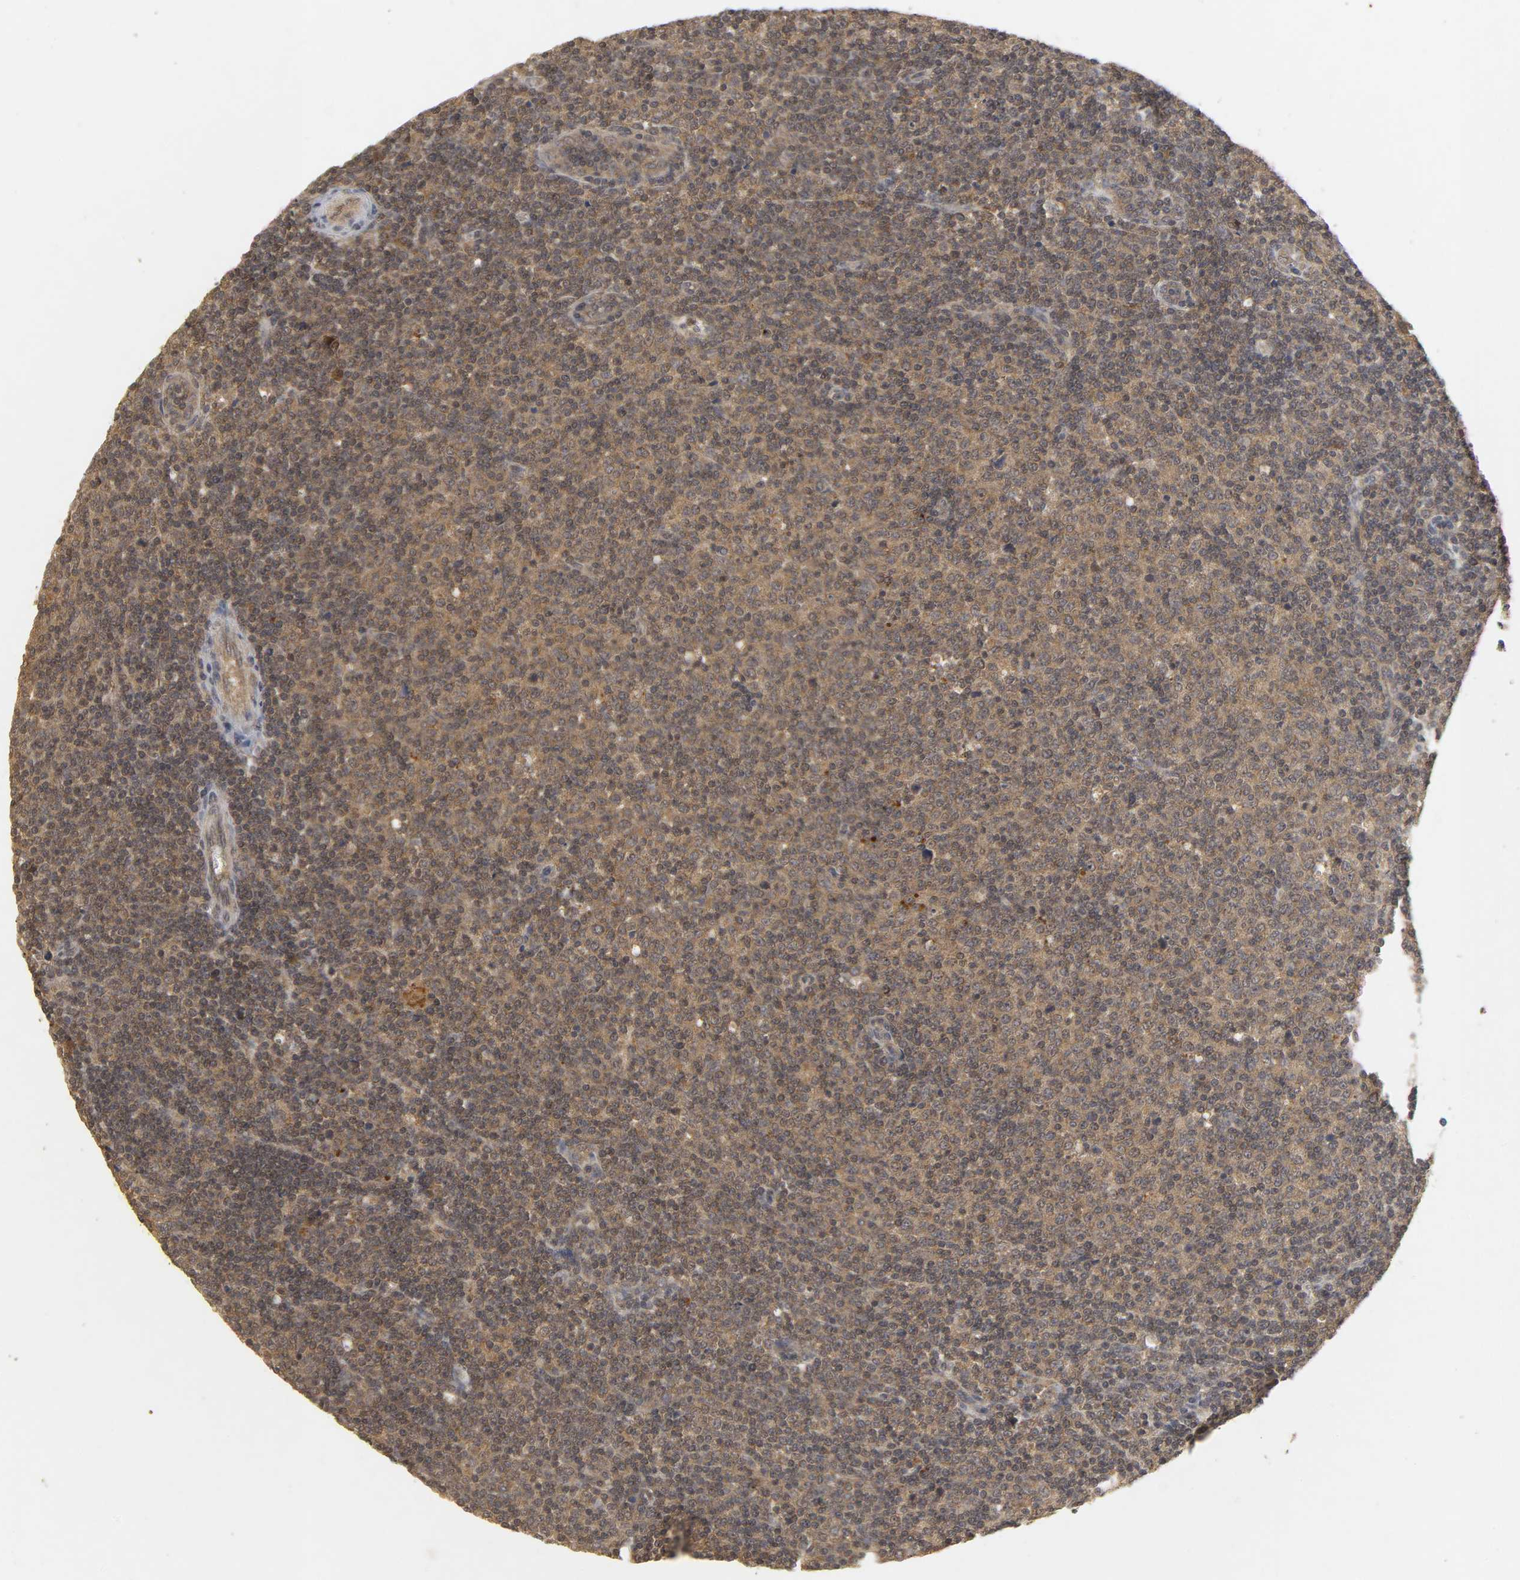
{"staining": {"intensity": "weak", "quantity": ">75%", "location": "cytoplasmic/membranous"}, "tissue": "lymphoma", "cell_type": "Tumor cells", "image_type": "cancer", "snomed": [{"axis": "morphology", "description": "Malignant lymphoma, non-Hodgkin's type, Low grade"}, {"axis": "topography", "description": "Lymph node"}], "caption": "Lymphoma tissue exhibits weak cytoplasmic/membranous positivity in about >75% of tumor cells", "gene": "TRAF6", "patient": {"sex": "male", "age": 70}}